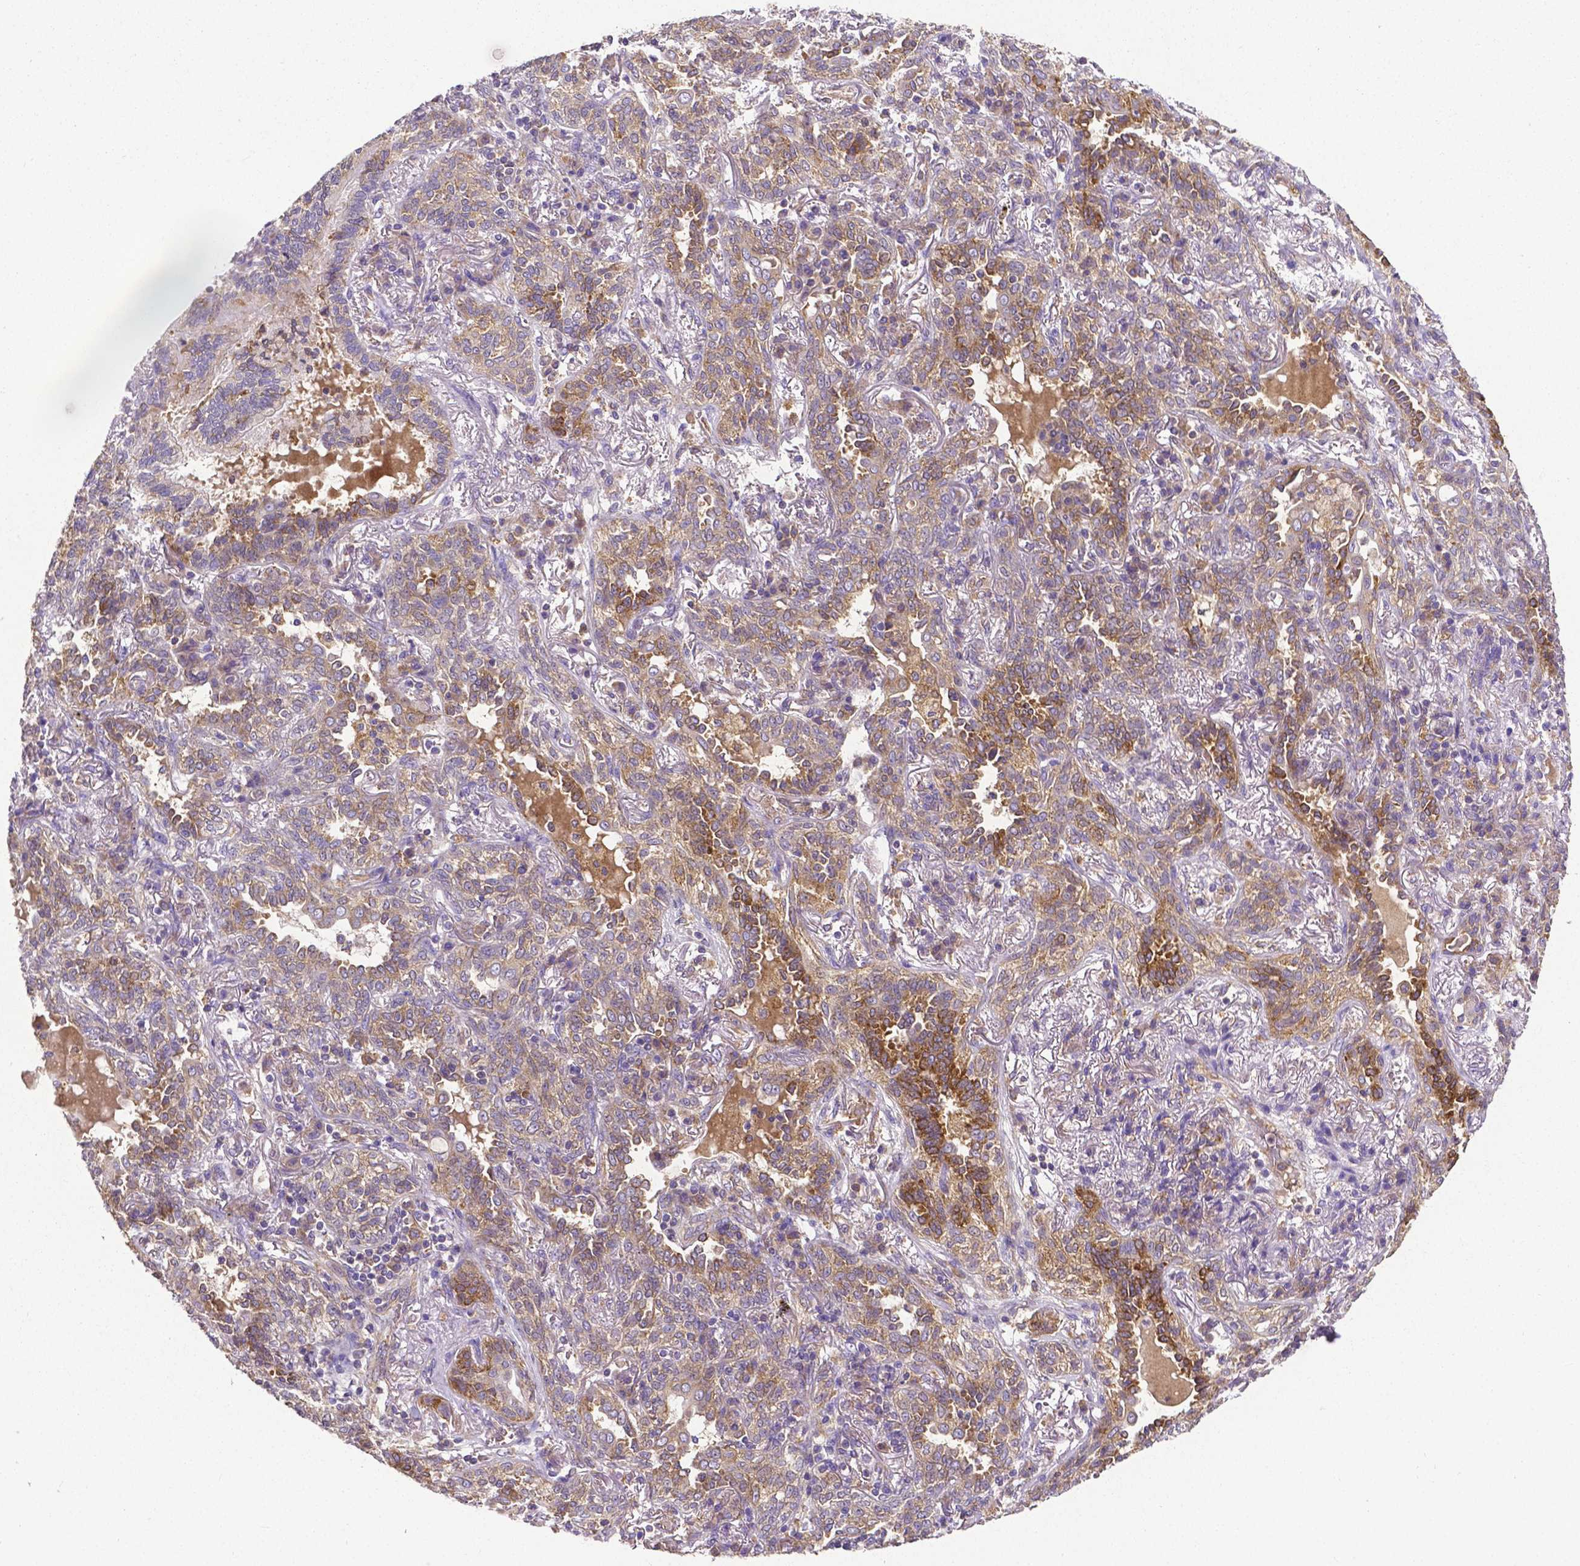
{"staining": {"intensity": "weak", "quantity": ">75%", "location": "cytoplasmic/membranous"}, "tissue": "lung cancer", "cell_type": "Tumor cells", "image_type": "cancer", "snomed": [{"axis": "morphology", "description": "Squamous cell carcinoma, NOS"}, {"axis": "topography", "description": "Lung"}], "caption": "Protein staining exhibits weak cytoplasmic/membranous positivity in about >75% of tumor cells in lung cancer (squamous cell carcinoma).", "gene": "DICER1", "patient": {"sex": "female", "age": 70}}